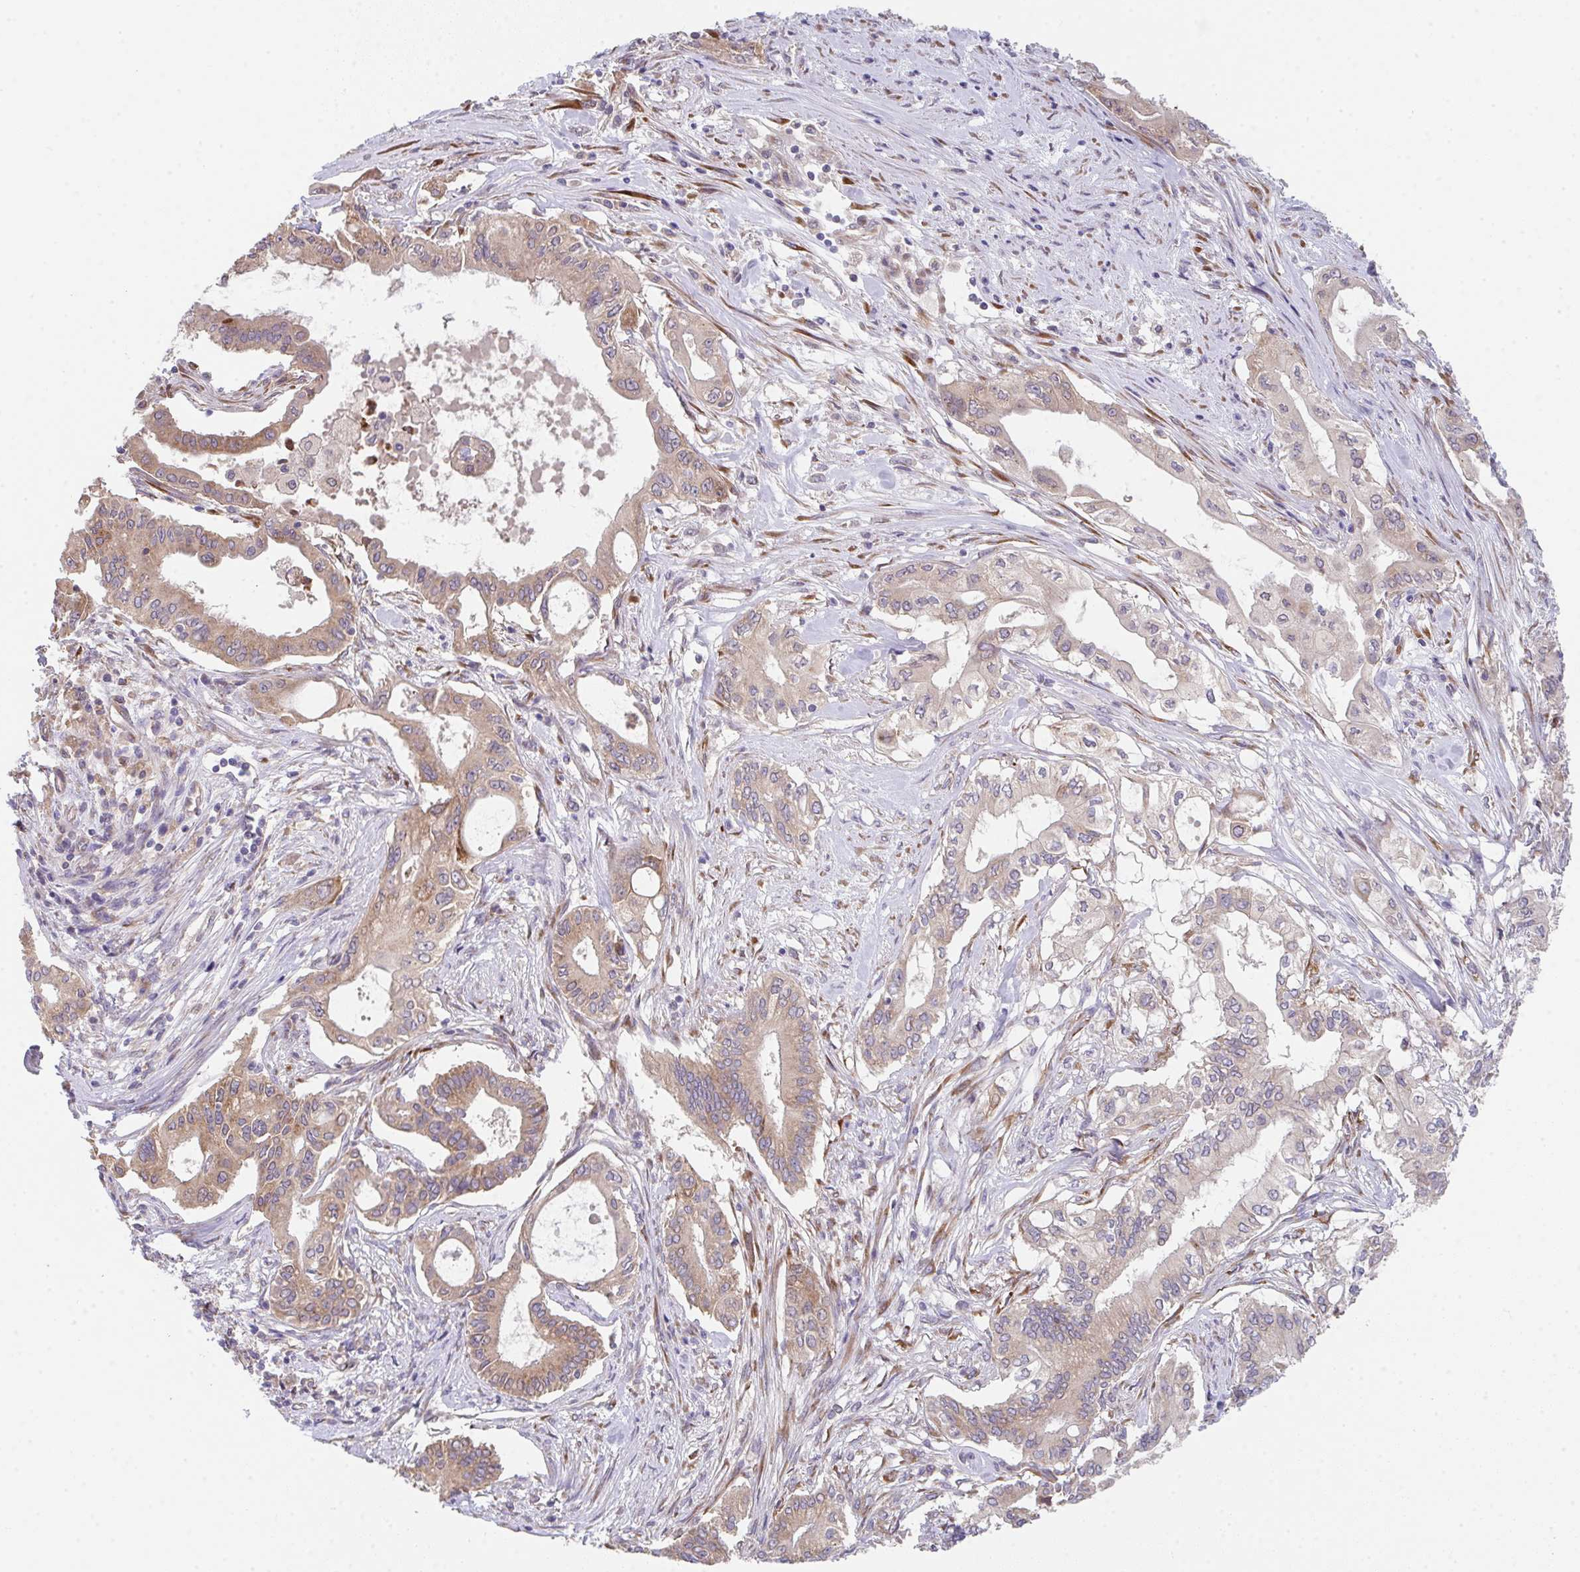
{"staining": {"intensity": "moderate", "quantity": ">75%", "location": "cytoplasmic/membranous"}, "tissue": "pancreatic cancer", "cell_type": "Tumor cells", "image_type": "cancer", "snomed": [{"axis": "morphology", "description": "Adenocarcinoma, NOS"}, {"axis": "topography", "description": "Pancreas"}], "caption": "Moderate cytoplasmic/membranous protein staining is appreciated in about >75% of tumor cells in pancreatic adenocarcinoma.", "gene": "TSPAN31", "patient": {"sex": "female", "age": 68}}